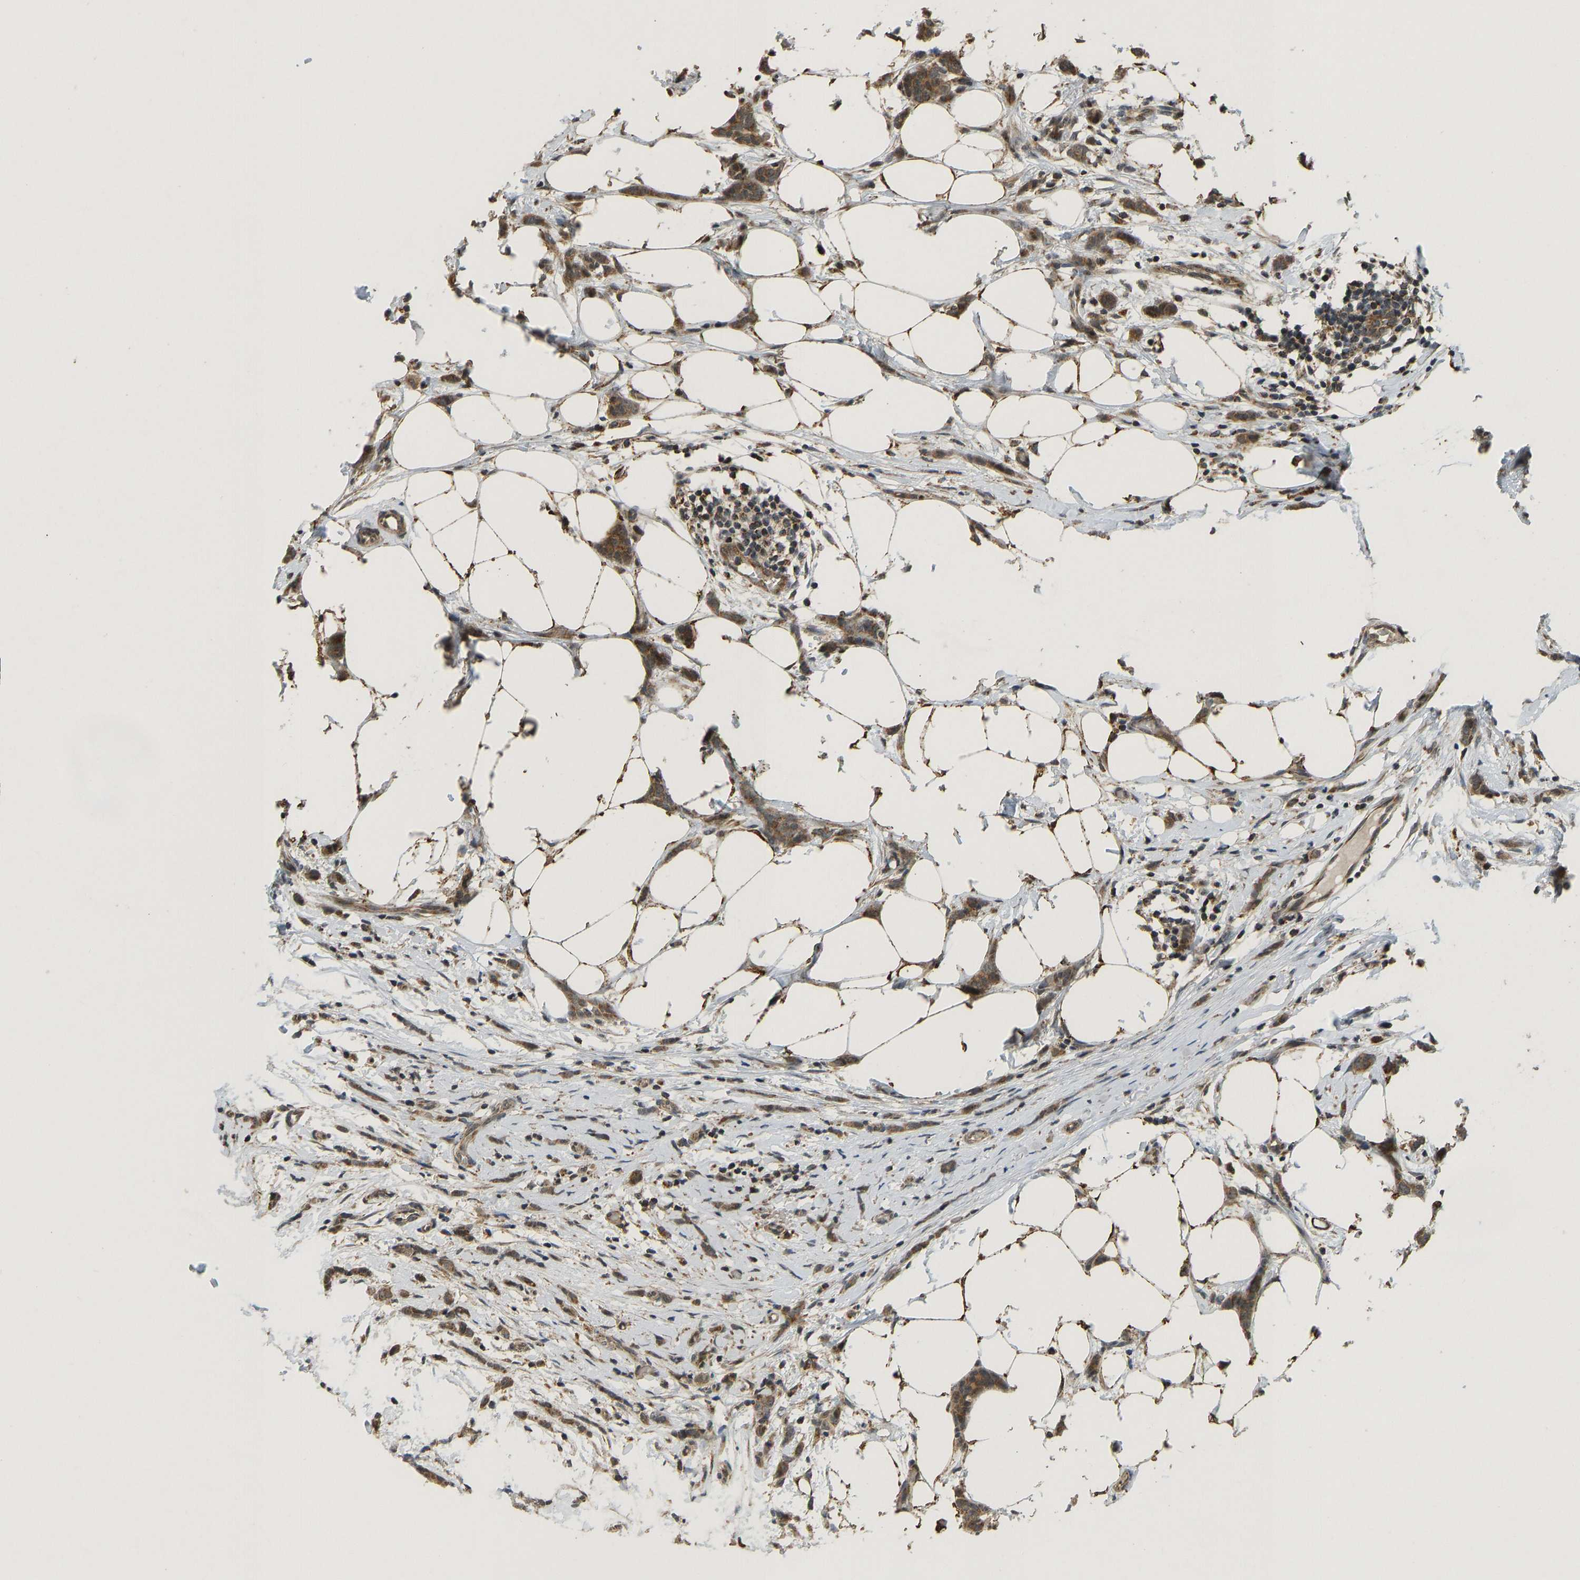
{"staining": {"intensity": "moderate", "quantity": ">75%", "location": "cytoplasmic/membranous"}, "tissue": "breast cancer", "cell_type": "Tumor cells", "image_type": "cancer", "snomed": [{"axis": "morphology", "description": "Lobular carcinoma"}, {"axis": "topography", "description": "Skin"}, {"axis": "topography", "description": "Breast"}], "caption": "This is a histology image of IHC staining of breast cancer, which shows moderate expression in the cytoplasmic/membranous of tumor cells.", "gene": "ACADS", "patient": {"sex": "female", "age": 46}}